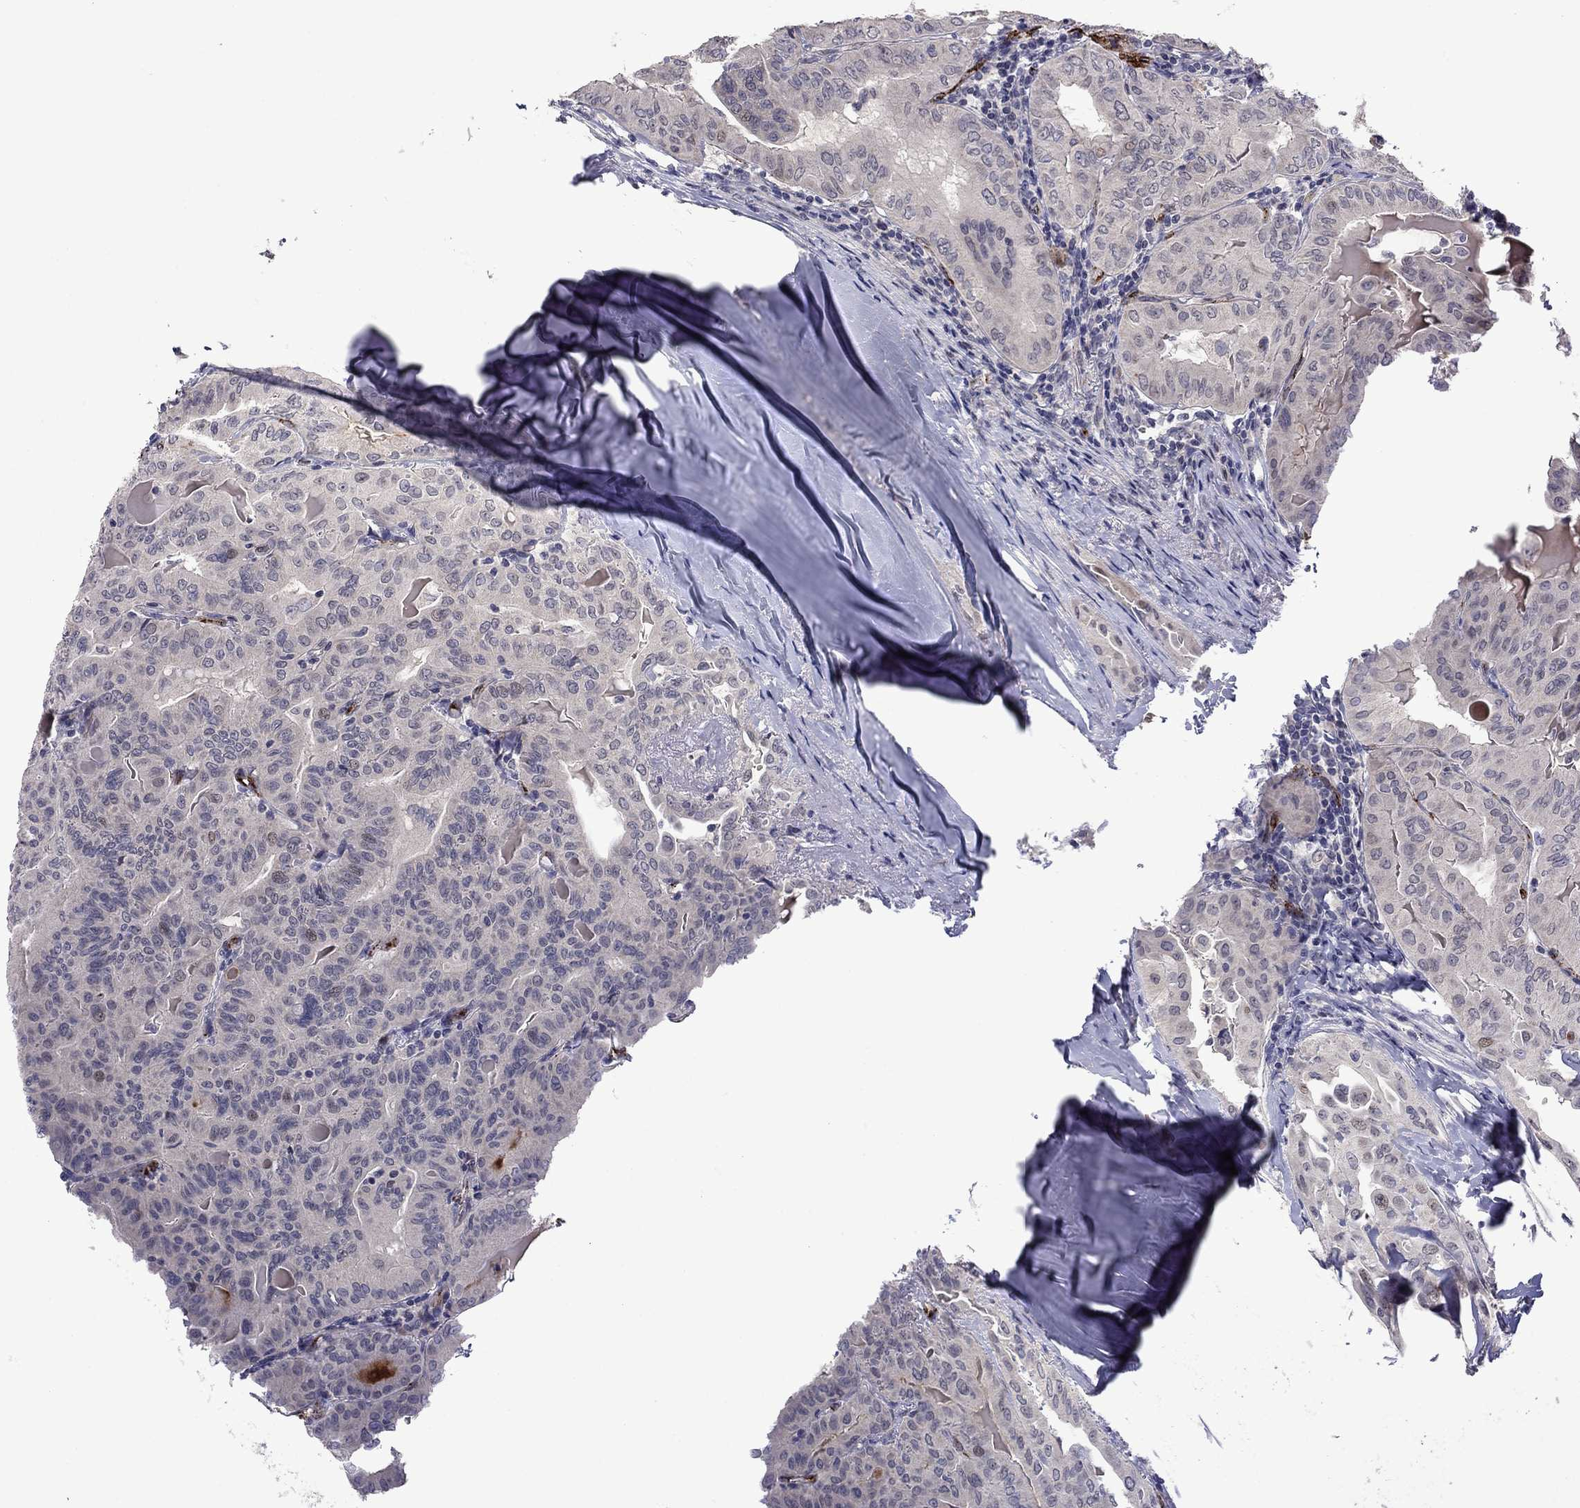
{"staining": {"intensity": "negative", "quantity": "none", "location": "none"}, "tissue": "thyroid cancer", "cell_type": "Tumor cells", "image_type": "cancer", "snomed": [{"axis": "morphology", "description": "Papillary adenocarcinoma, NOS"}, {"axis": "topography", "description": "Thyroid gland"}], "caption": "Micrograph shows no significant protein staining in tumor cells of thyroid papillary adenocarcinoma. (DAB immunohistochemistry (IHC) with hematoxylin counter stain).", "gene": "SLITRK1", "patient": {"sex": "female", "age": 68}}